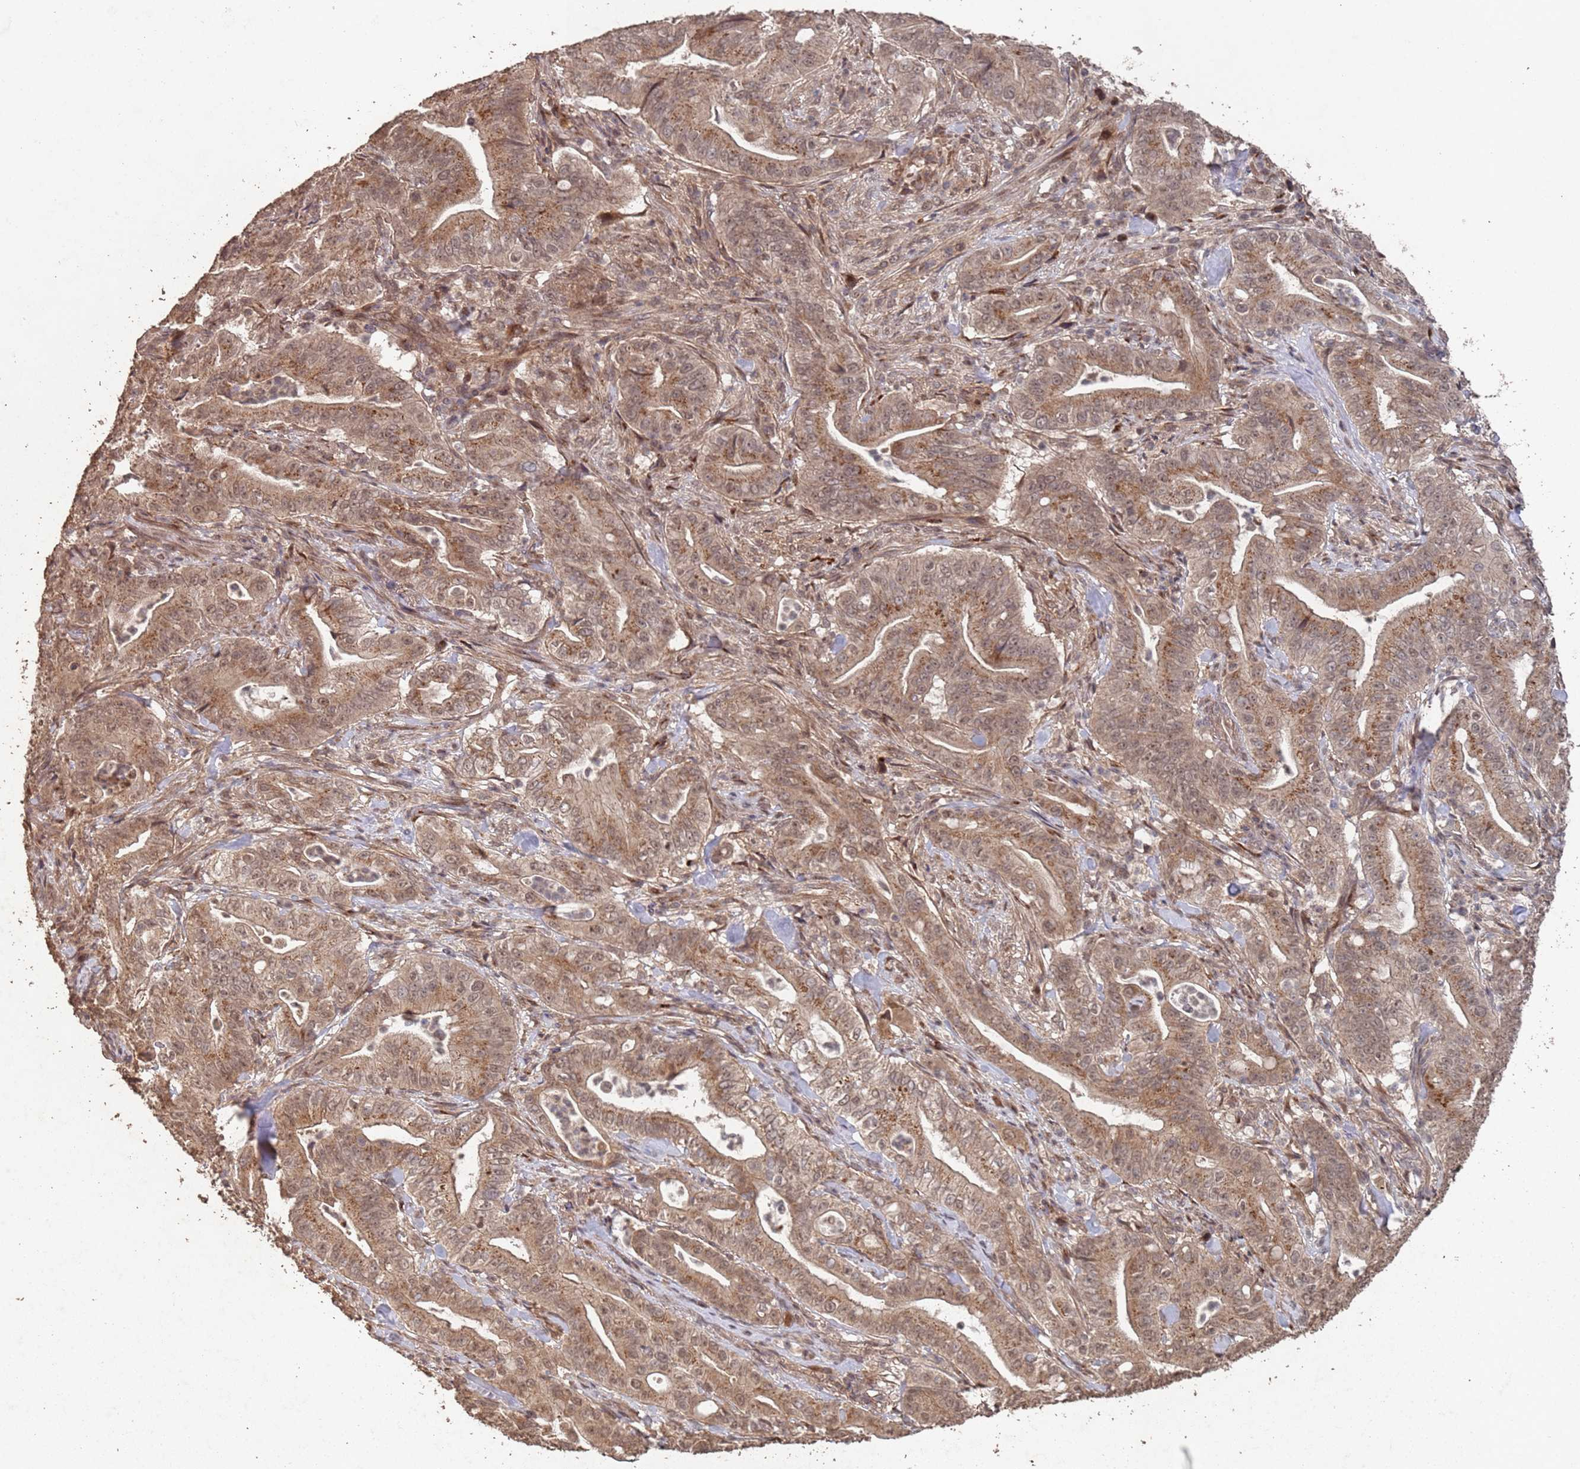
{"staining": {"intensity": "moderate", "quantity": ">75%", "location": "cytoplasmic/membranous,nuclear"}, "tissue": "pancreatic cancer", "cell_type": "Tumor cells", "image_type": "cancer", "snomed": [{"axis": "morphology", "description": "Adenocarcinoma, NOS"}, {"axis": "topography", "description": "Pancreas"}], "caption": "IHC of human adenocarcinoma (pancreatic) displays medium levels of moderate cytoplasmic/membranous and nuclear expression in about >75% of tumor cells. The protein of interest is shown in brown color, while the nuclei are stained blue.", "gene": "FRAT1", "patient": {"sex": "male", "age": 71}}